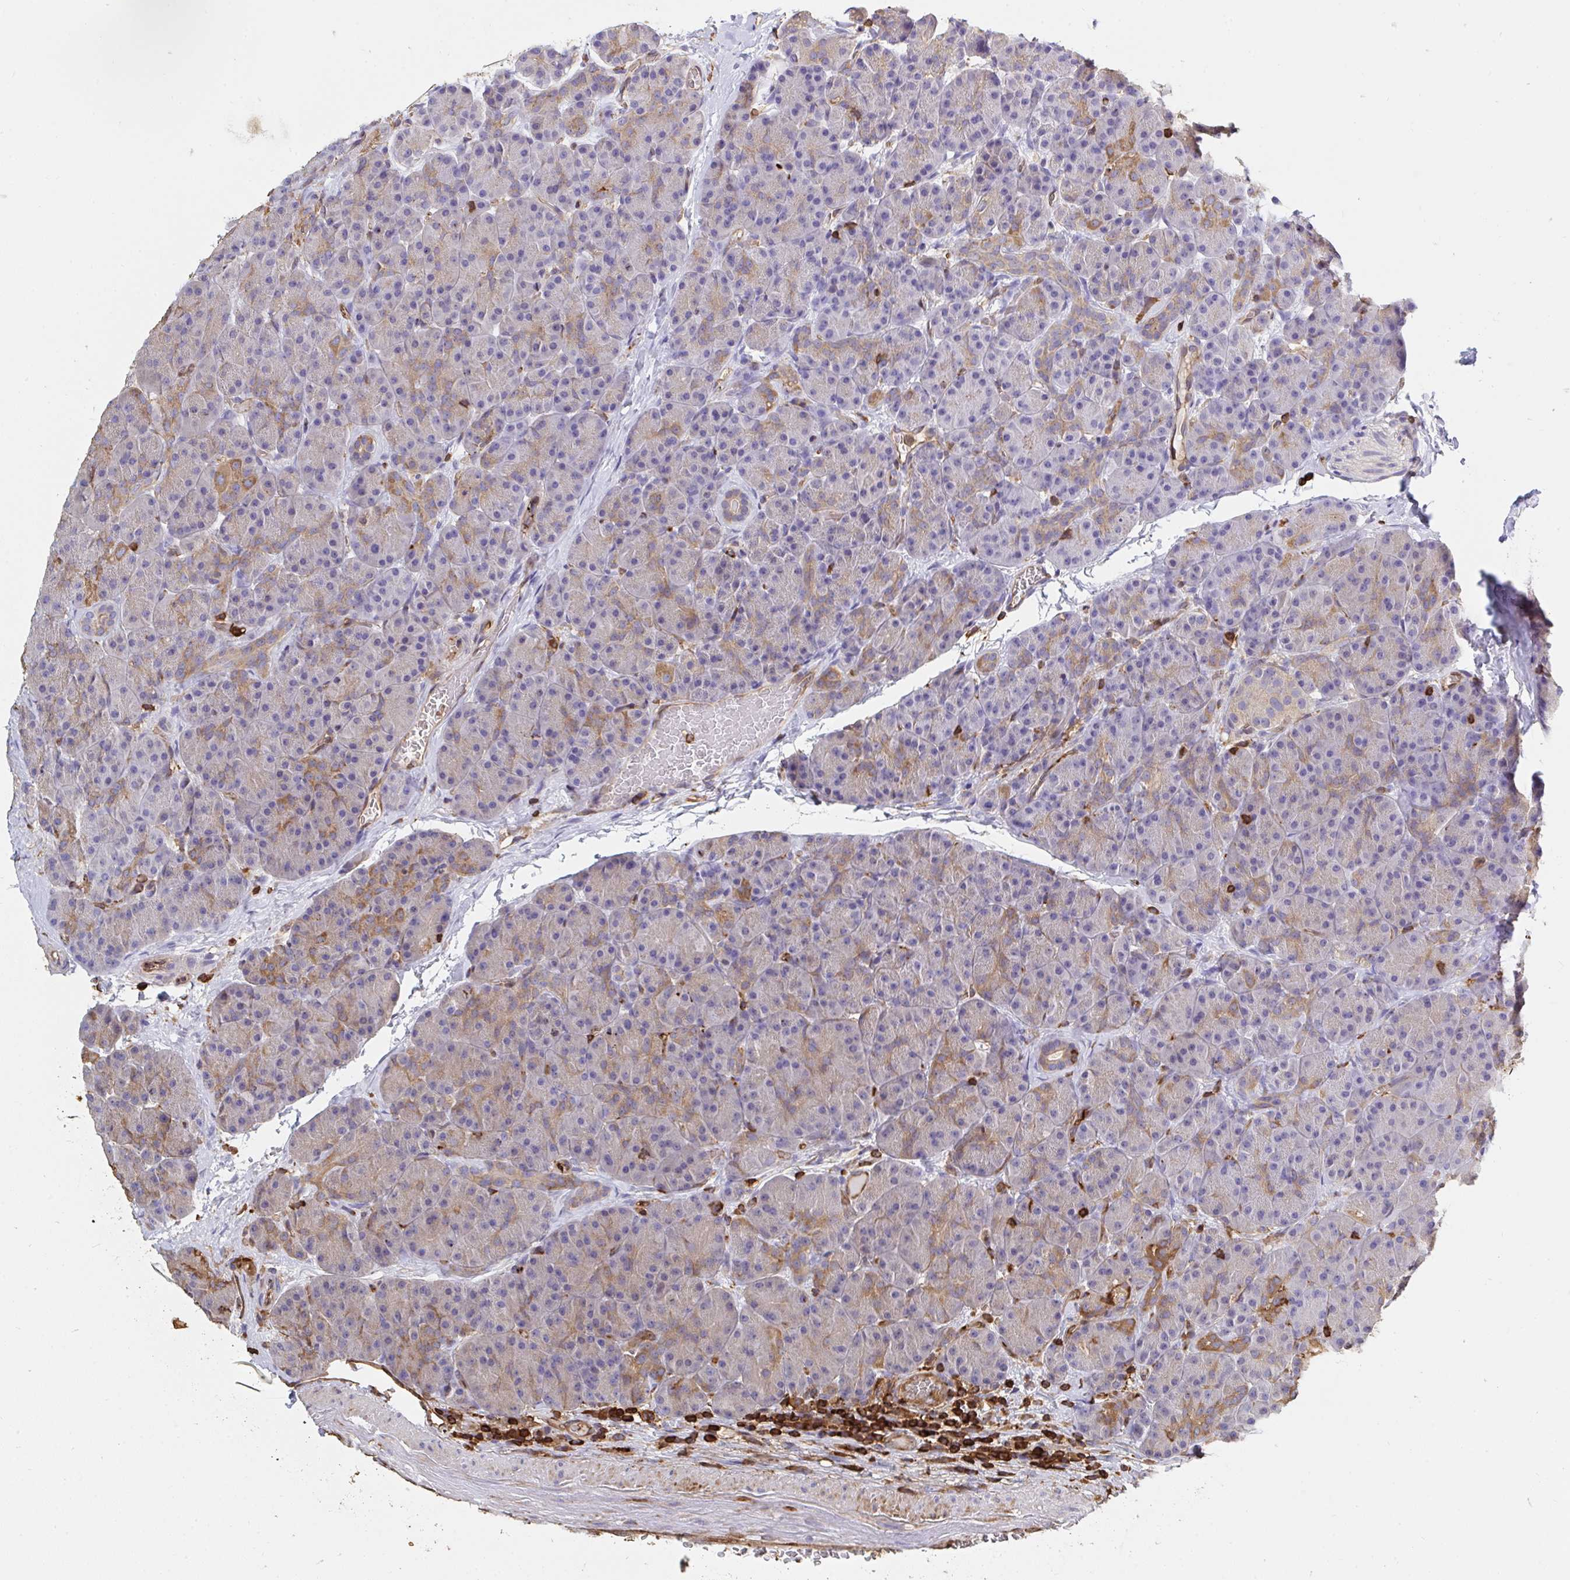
{"staining": {"intensity": "weak", "quantity": "<25%", "location": "cytoplasmic/membranous"}, "tissue": "pancreas", "cell_type": "Exocrine glandular cells", "image_type": "normal", "snomed": [{"axis": "morphology", "description": "Normal tissue, NOS"}, {"axis": "topography", "description": "Pancreas"}], "caption": "IHC histopathology image of benign pancreas: human pancreas stained with DAB (3,3'-diaminobenzidine) displays no significant protein staining in exocrine glandular cells.", "gene": "CFL1", "patient": {"sex": "male", "age": 57}}